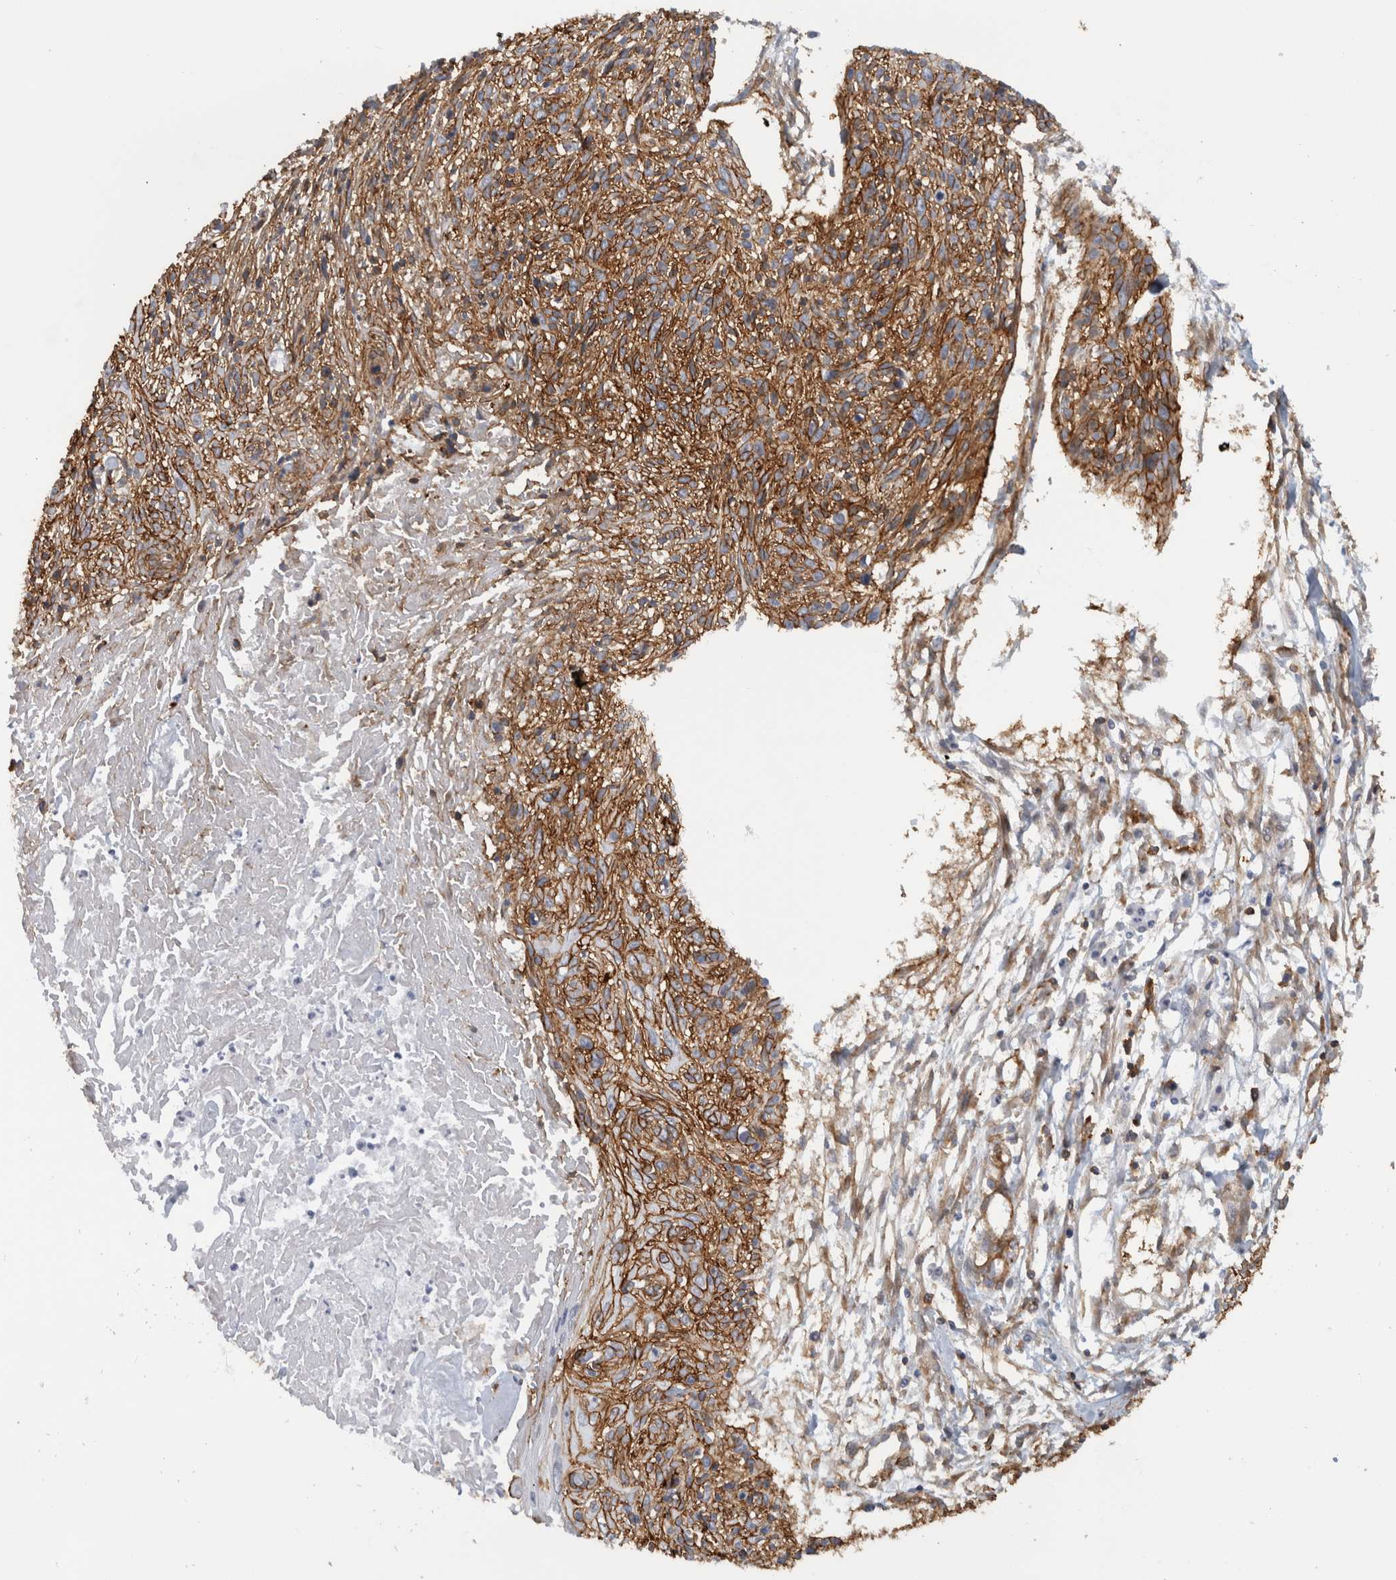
{"staining": {"intensity": "strong", "quantity": "25%-75%", "location": "cytoplasmic/membranous"}, "tissue": "cervical cancer", "cell_type": "Tumor cells", "image_type": "cancer", "snomed": [{"axis": "morphology", "description": "Squamous cell carcinoma, NOS"}, {"axis": "topography", "description": "Cervix"}], "caption": "Cervical squamous cell carcinoma was stained to show a protein in brown. There is high levels of strong cytoplasmic/membranous positivity in about 25%-75% of tumor cells.", "gene": "AHNAK", "patient": {"sex": "female", "age": 51}}